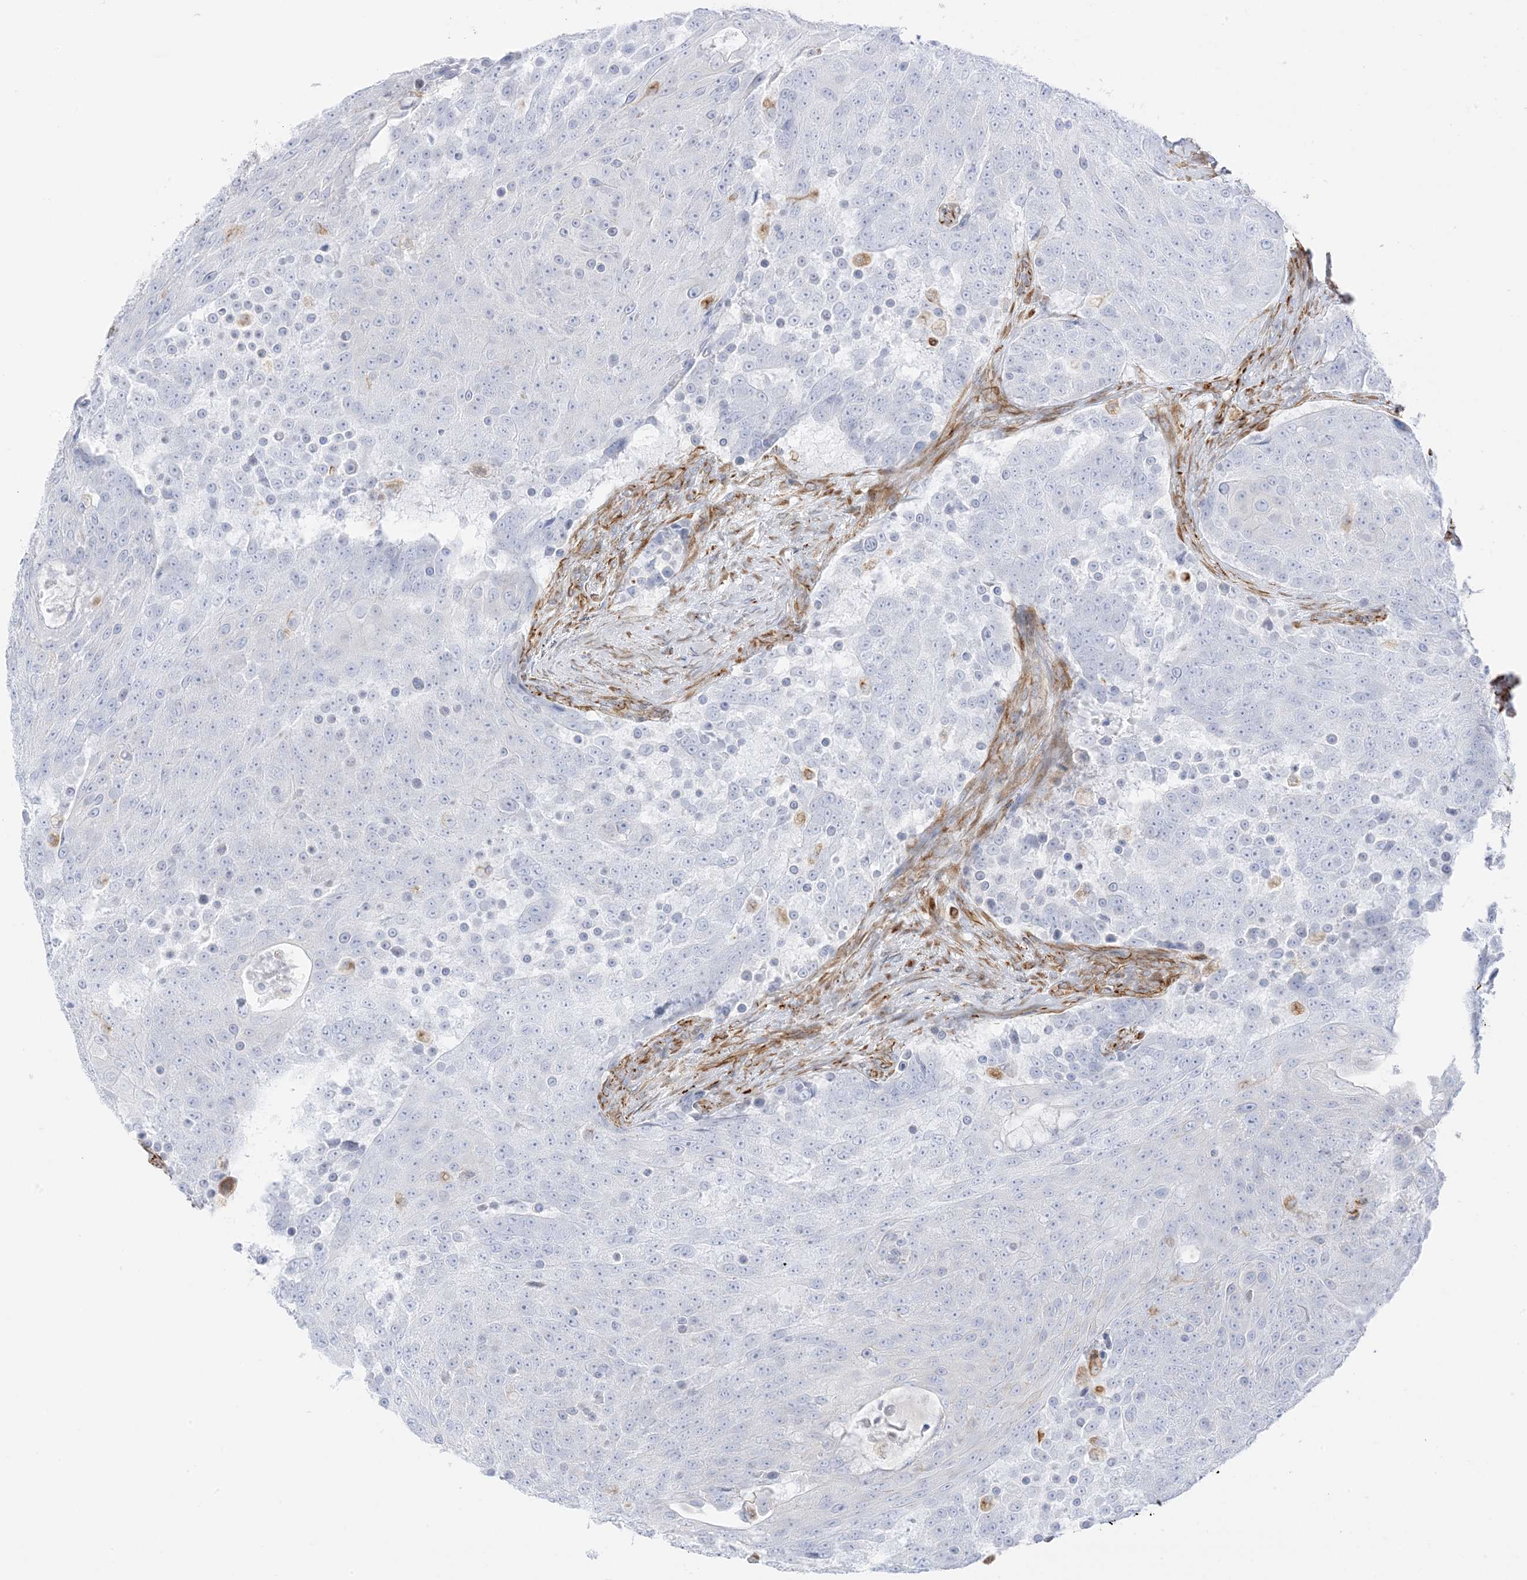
{"staining": {"intensity": "negative", "quantity": "none", "location": "none"}, "tissue": "urothelial cancer", "cell_type": "Tumor cells", "image_type": "cancer", "snomed": [{"axis": "morphology", "description": "Urothelial carcinoma, High grade"}, {"axis": "topography", "description": "Urinary bladder"}], "caption": "Immunohistochemical staining of human urothelial carcinoma (high-grade) shows no significant staining in tumor cells. Brightfield microscopy of immunohistochemistry stained with DAB (3,3'-diaminobenzidine) (brown) and hematoxylin (blue), captured at high magnification.", "gene": "PID1", "patient": {"sex": "female", "age": 63}}